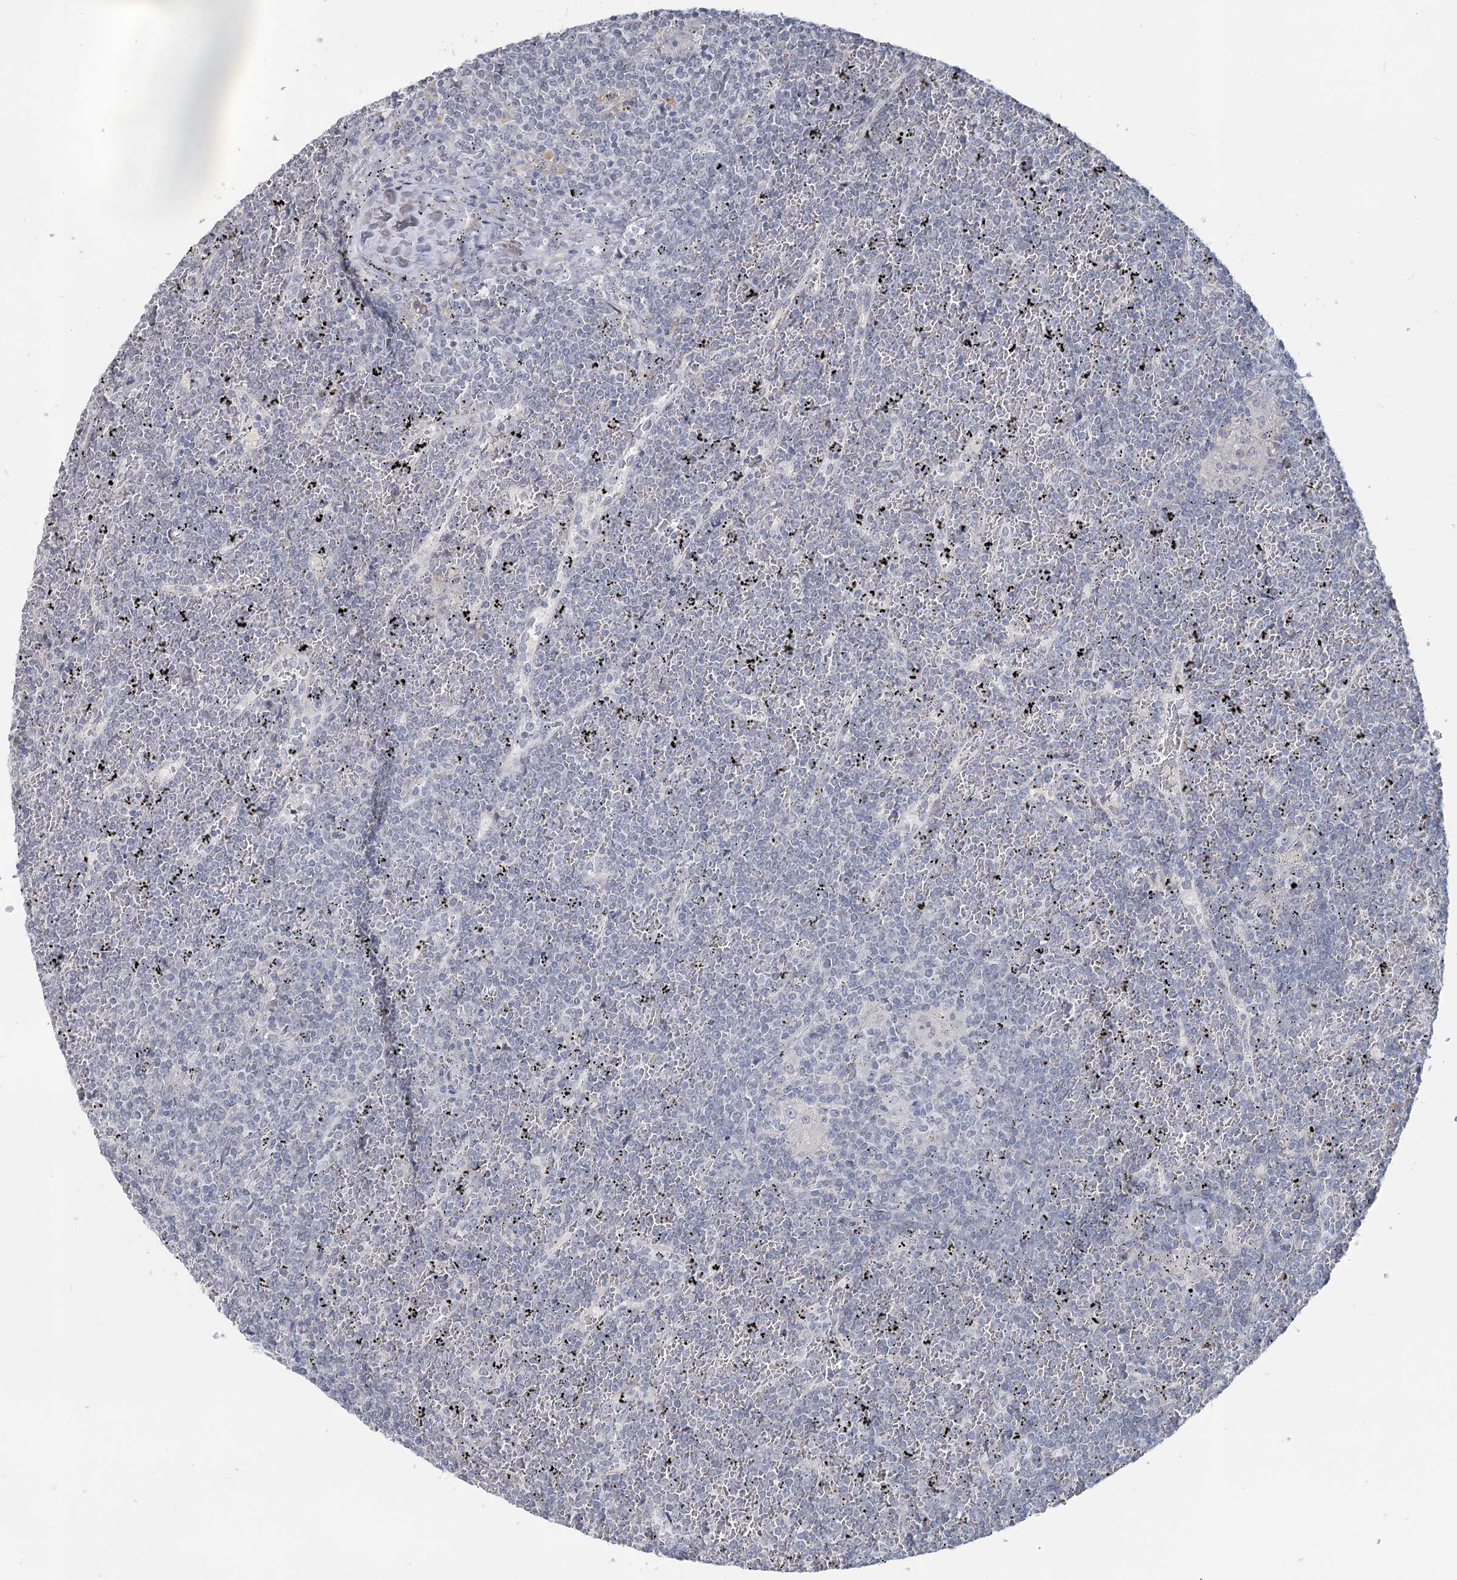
{"staining": {"intensity": "negative", "quantity": "none", "location": "none"}, "tissue": "lymphoma", "cell_type": "Tumor cells", "image_type": "cancer", "snomed": [{"axis": "morphology", "description": "Malignant lymphoma, non-Hodgkin's type, Low grade"}, {"axis": "topography", "description": "Spleen"}], "caption": "An immunohistochemistry (IHC) histopathology image of lymphoma is shown. There is no staining in tumor cells of lymphoma.", "gene": "SLC9A3", "patient": {"sex": "female", "age": 19}}